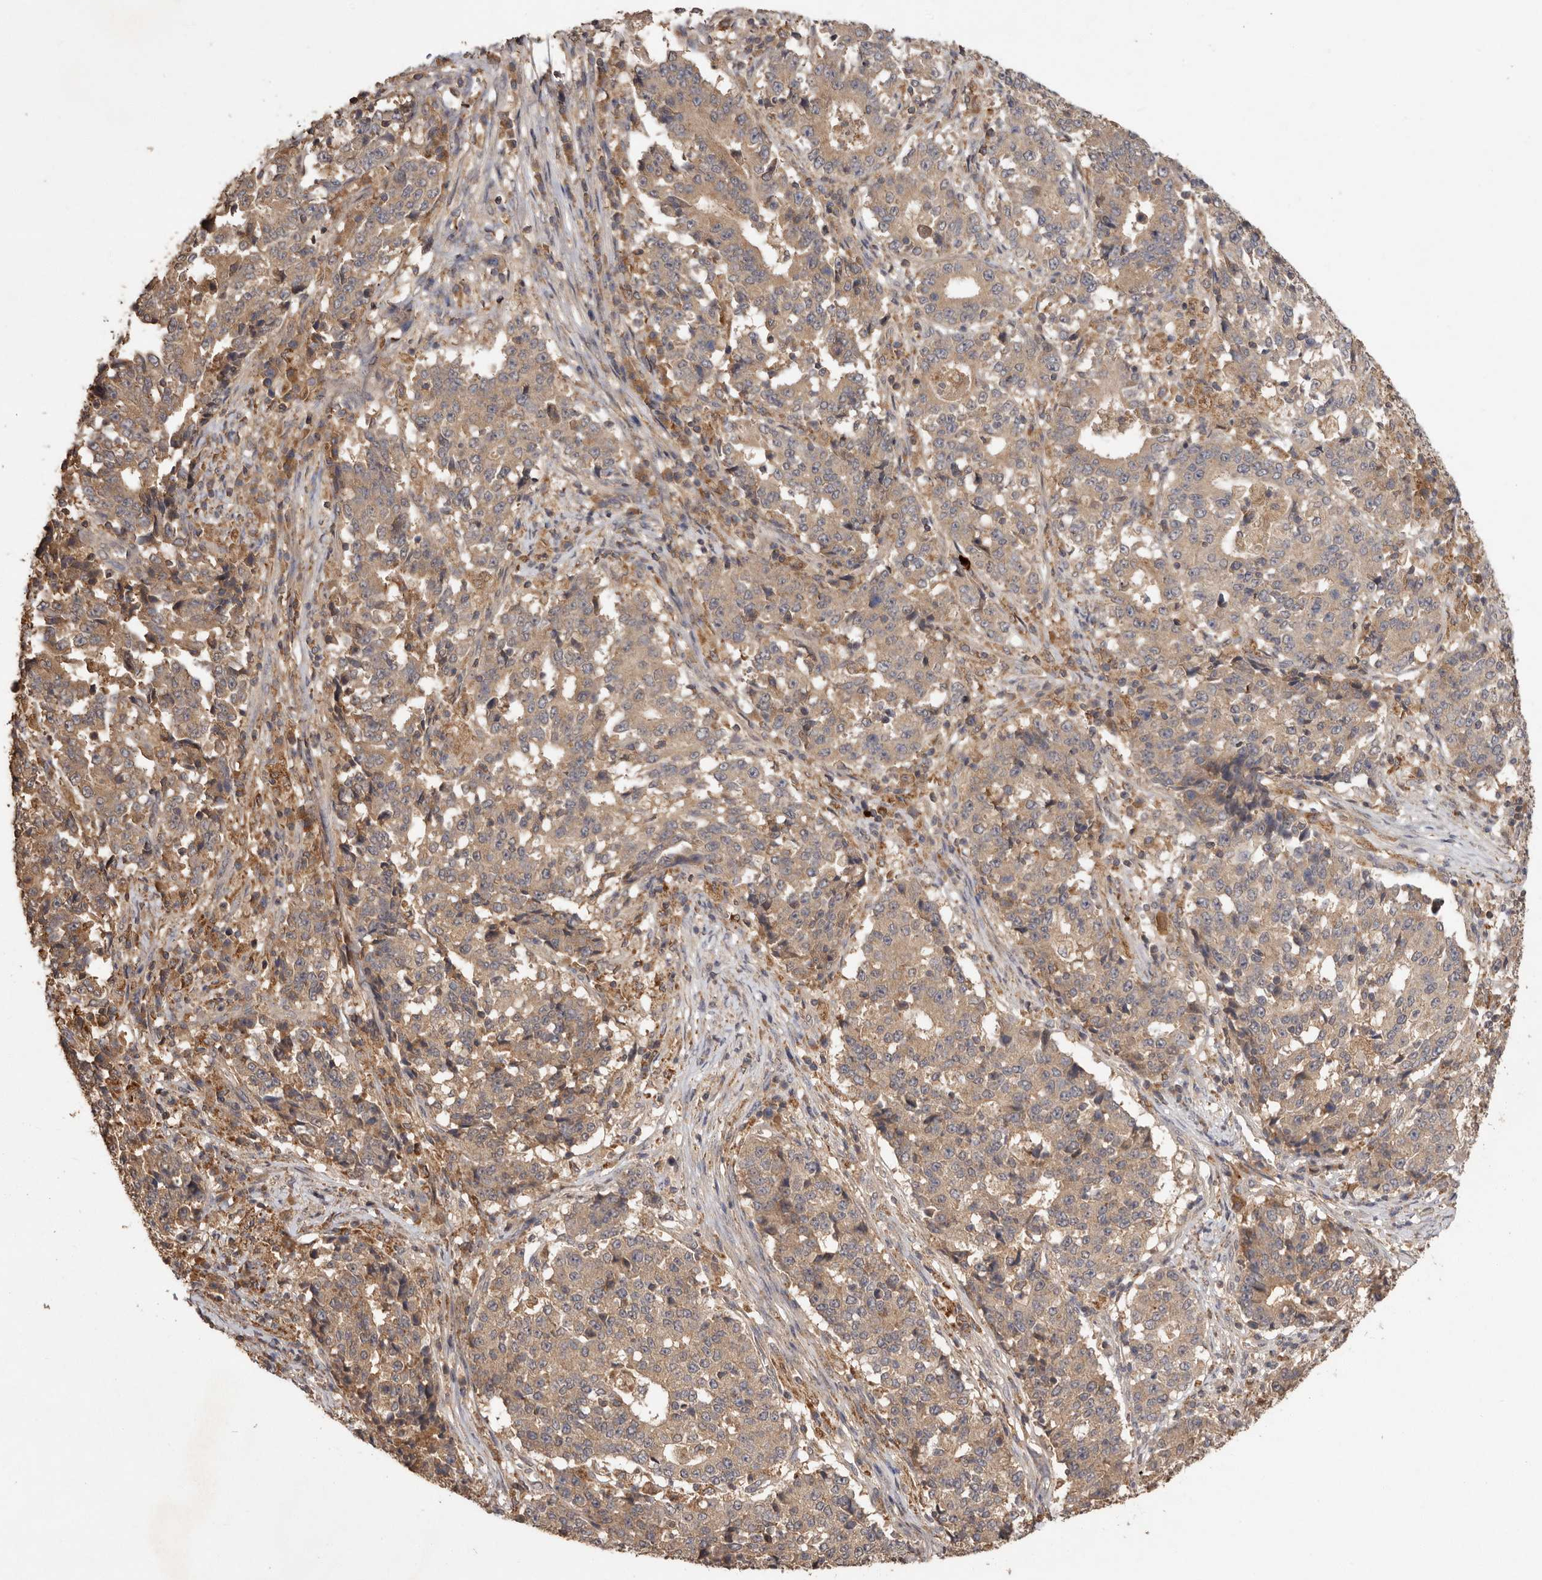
{"staining": {"intensity": "moderate", "quantity": ">75%", "location": "cytoplasmic/membranous"}, "tissue": "stomach cancer", "cell_type": "Tumor cells", "image_type": "cancer", "snomed": [{"axis": "morphology", "description": "Adenocarcinoma, NOS"}, {"axis": "topography", "description": "Stomach"}], "caption": "Protein expression analysis of human stomach cancer (adenocarcinoma) reveals moderate cytoplasmic/membranous staining in approximately >75% of tumor cells.", "gene": "RWDD1", "patient": {"sex": "male", "age": 59}}